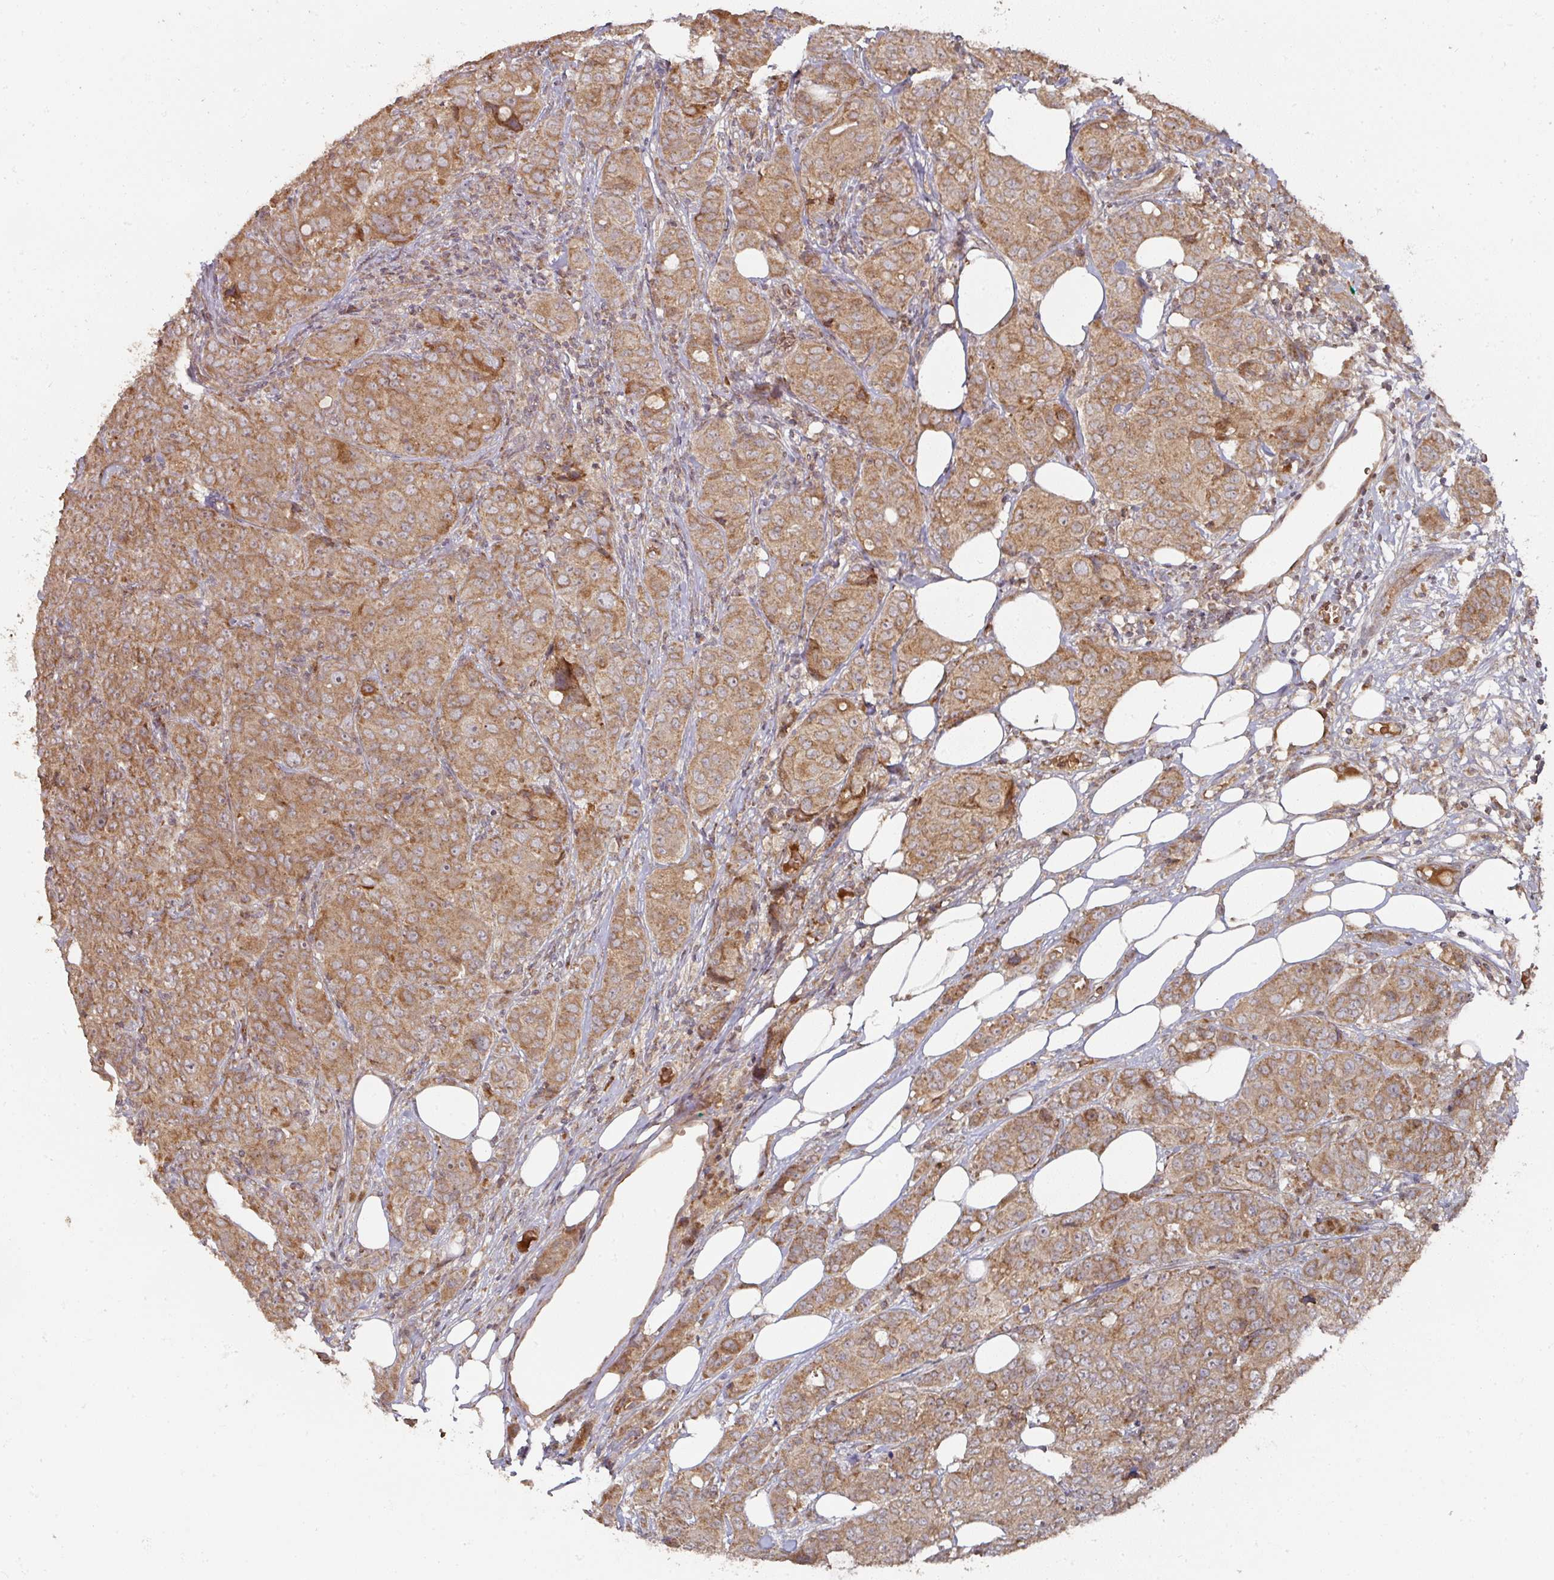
{"staining": {"intensity": "moderate", "quantity": ">75%", "location": "cytoplasmic/membranous"}, "tissue": "breast cancer", "cell_type": "Tumor cells", "image_type": "cancer", "snomed": [{"axis": "morphology", "description": "Duct carcinoma"}, {"axis": "topography", "description": "Breast"}], "caption": "Approximately >75% of tumor cells in breast invasive ductal carcinoma display moderate cytoplasmic/membranous protein staining as visualized by brown immunohistochemical staining.", "gene": "DNAJC7", "patient": {"sex": "female", "age": 43}}